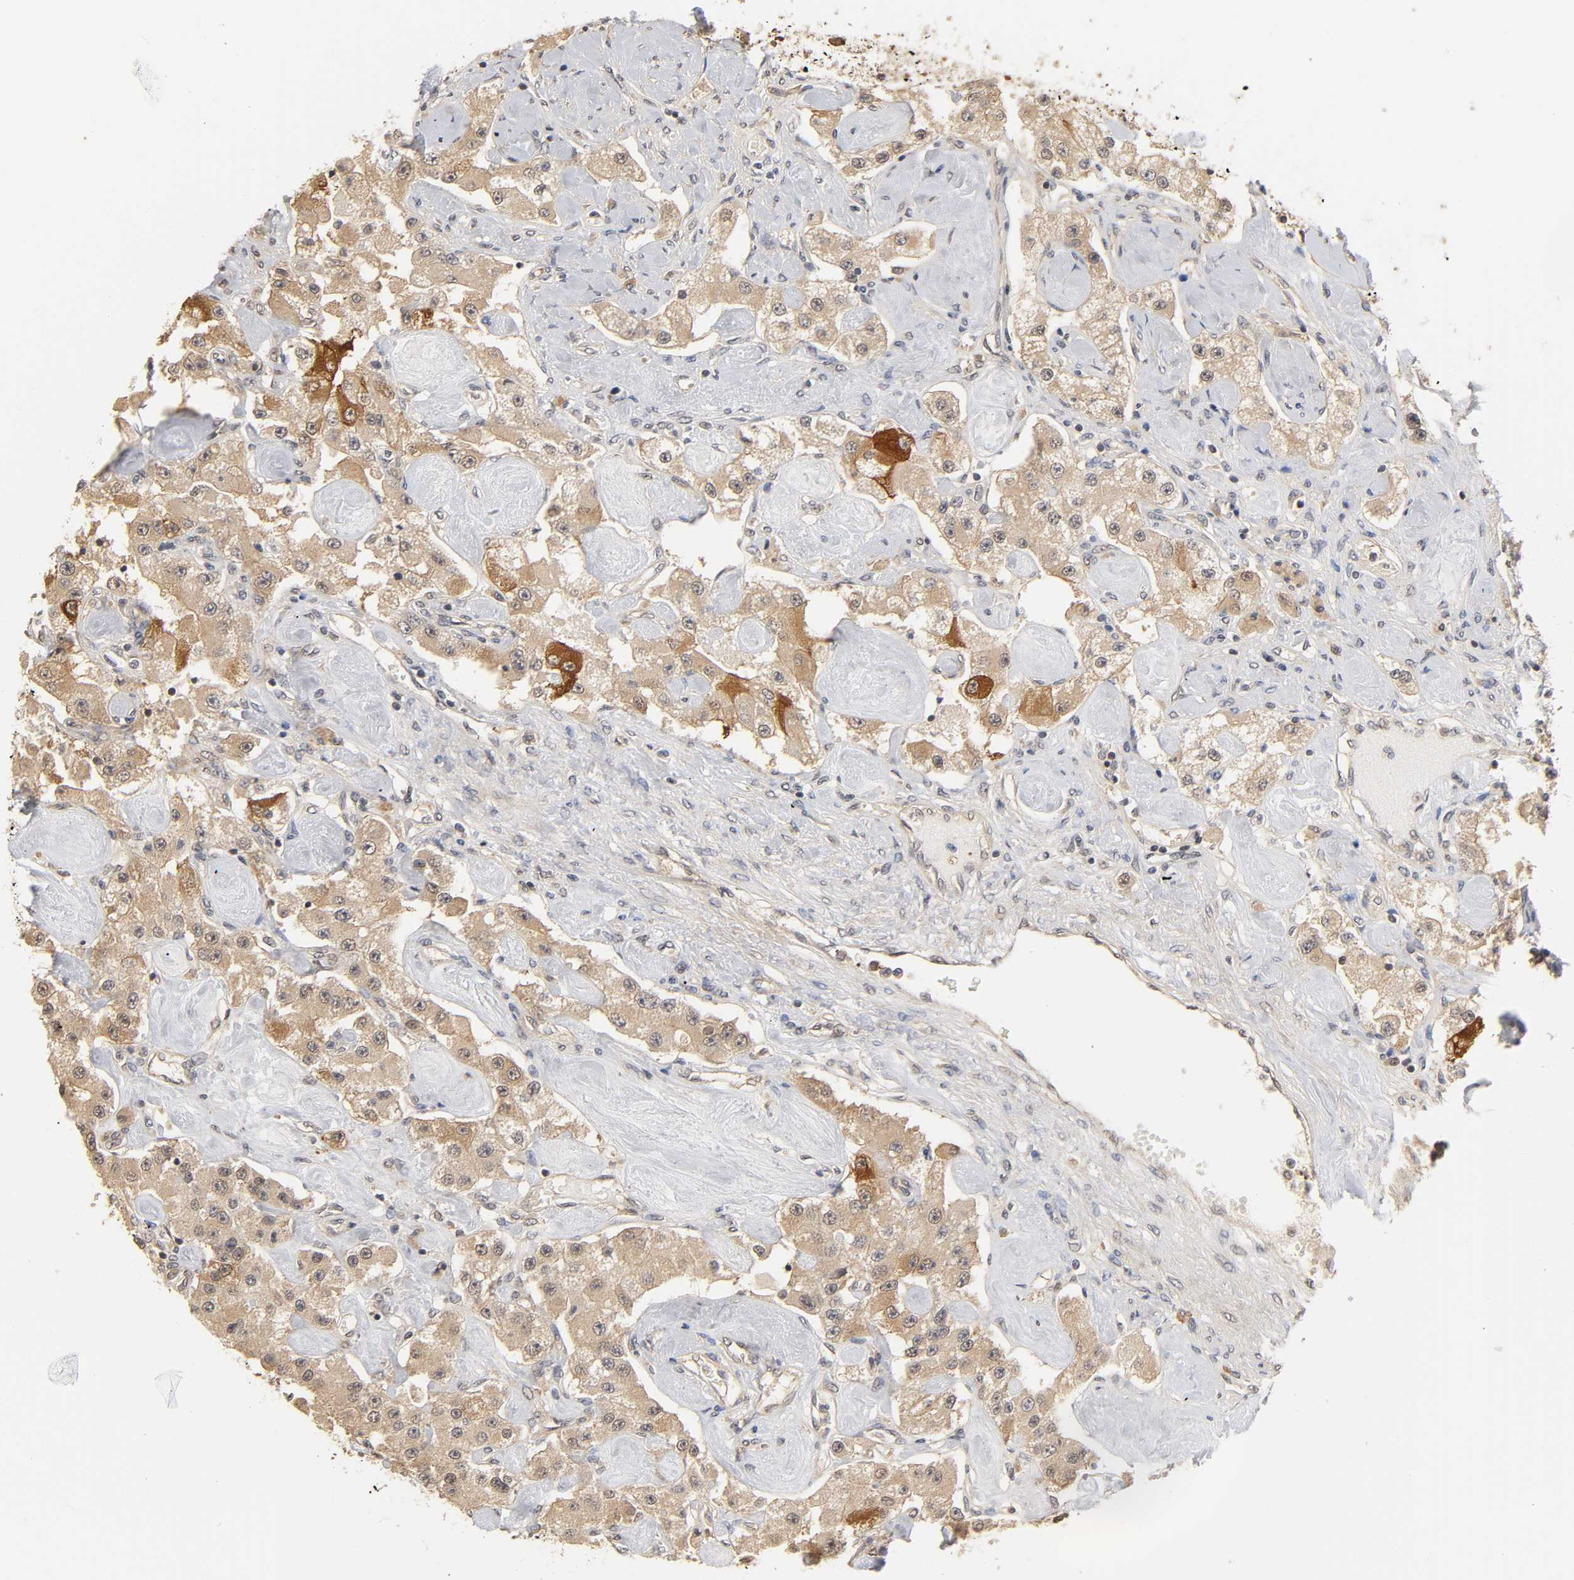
{"staining": {"intensity": "strong", "quantity": "<25%", "location": "cytoplasmic/membranous"}, "tissue": "carcinoid", "cell_type": "Tumor cells", "image_type": "cancer", "snomed": [{"axis": "morphology", "description": "Carcinoid, malignant, NOS"}, {"axis": "topography", "description": "Pancreas"}], "caption": "Protein staining of malignant carcinoid tissue shows strong cytoplasmic/membranous staining in about <25% of tumor cells.", "gene": "PDE5A", "patient": {"sex": "male", "age": 41}}